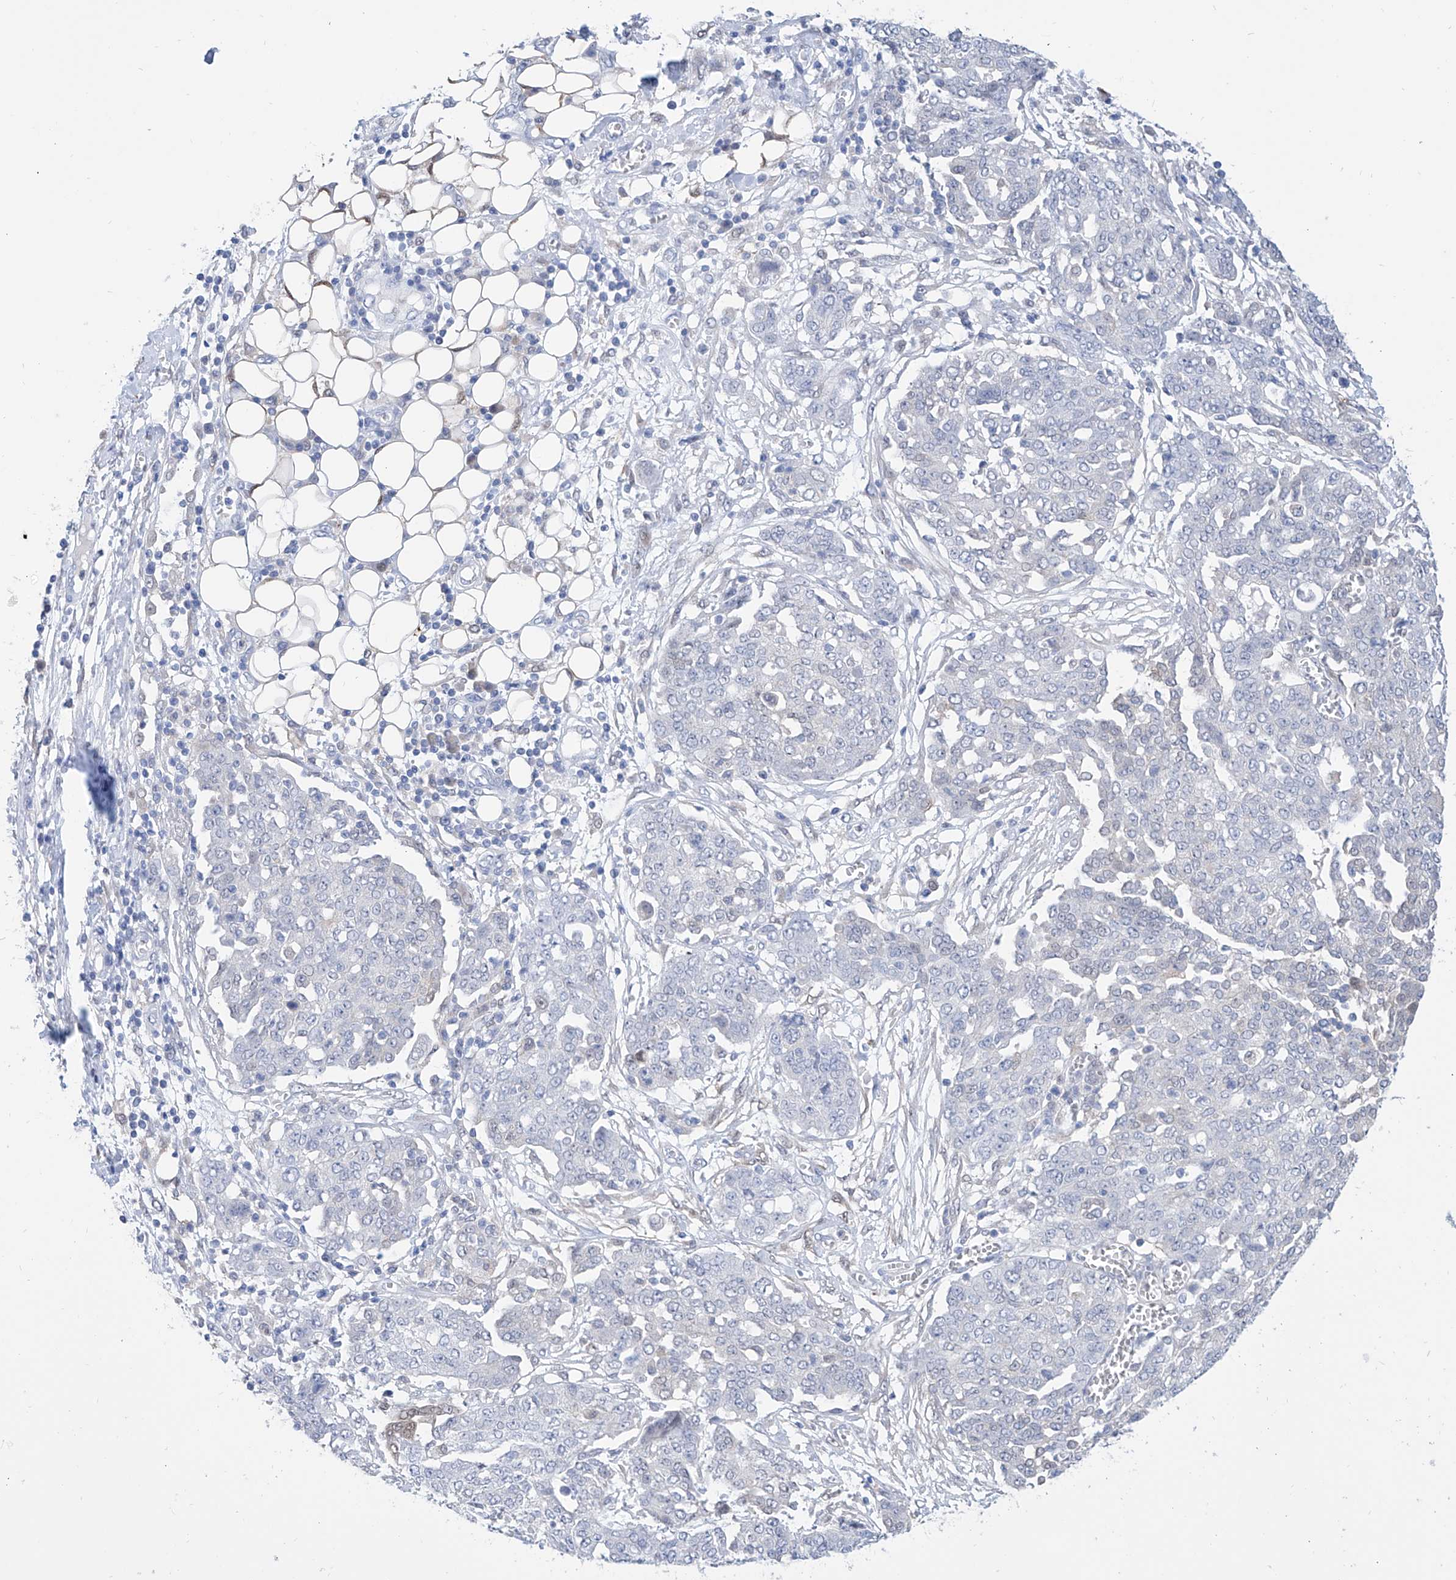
{"staining": {"intensity": "negative", "quantity": "none", "location": "none"}, "tissue": "ovarian cancer", "cell_type": "Tumor cells", "image_type": "cancer", "snomed": [{"axis": "morphology", "description": "Cystadenocarcinoma, serous, NOS"}, {"axis": "topography", "description": "Soft tissue"}, {"axis": "topography", "description": "Ovary"}], "caption": "Tumor cells are negative for protein expression in human ovarian serous cystadenocarcinoma.", "gene": "PDXK", "patient": {"sex": "female", "age": 57}}